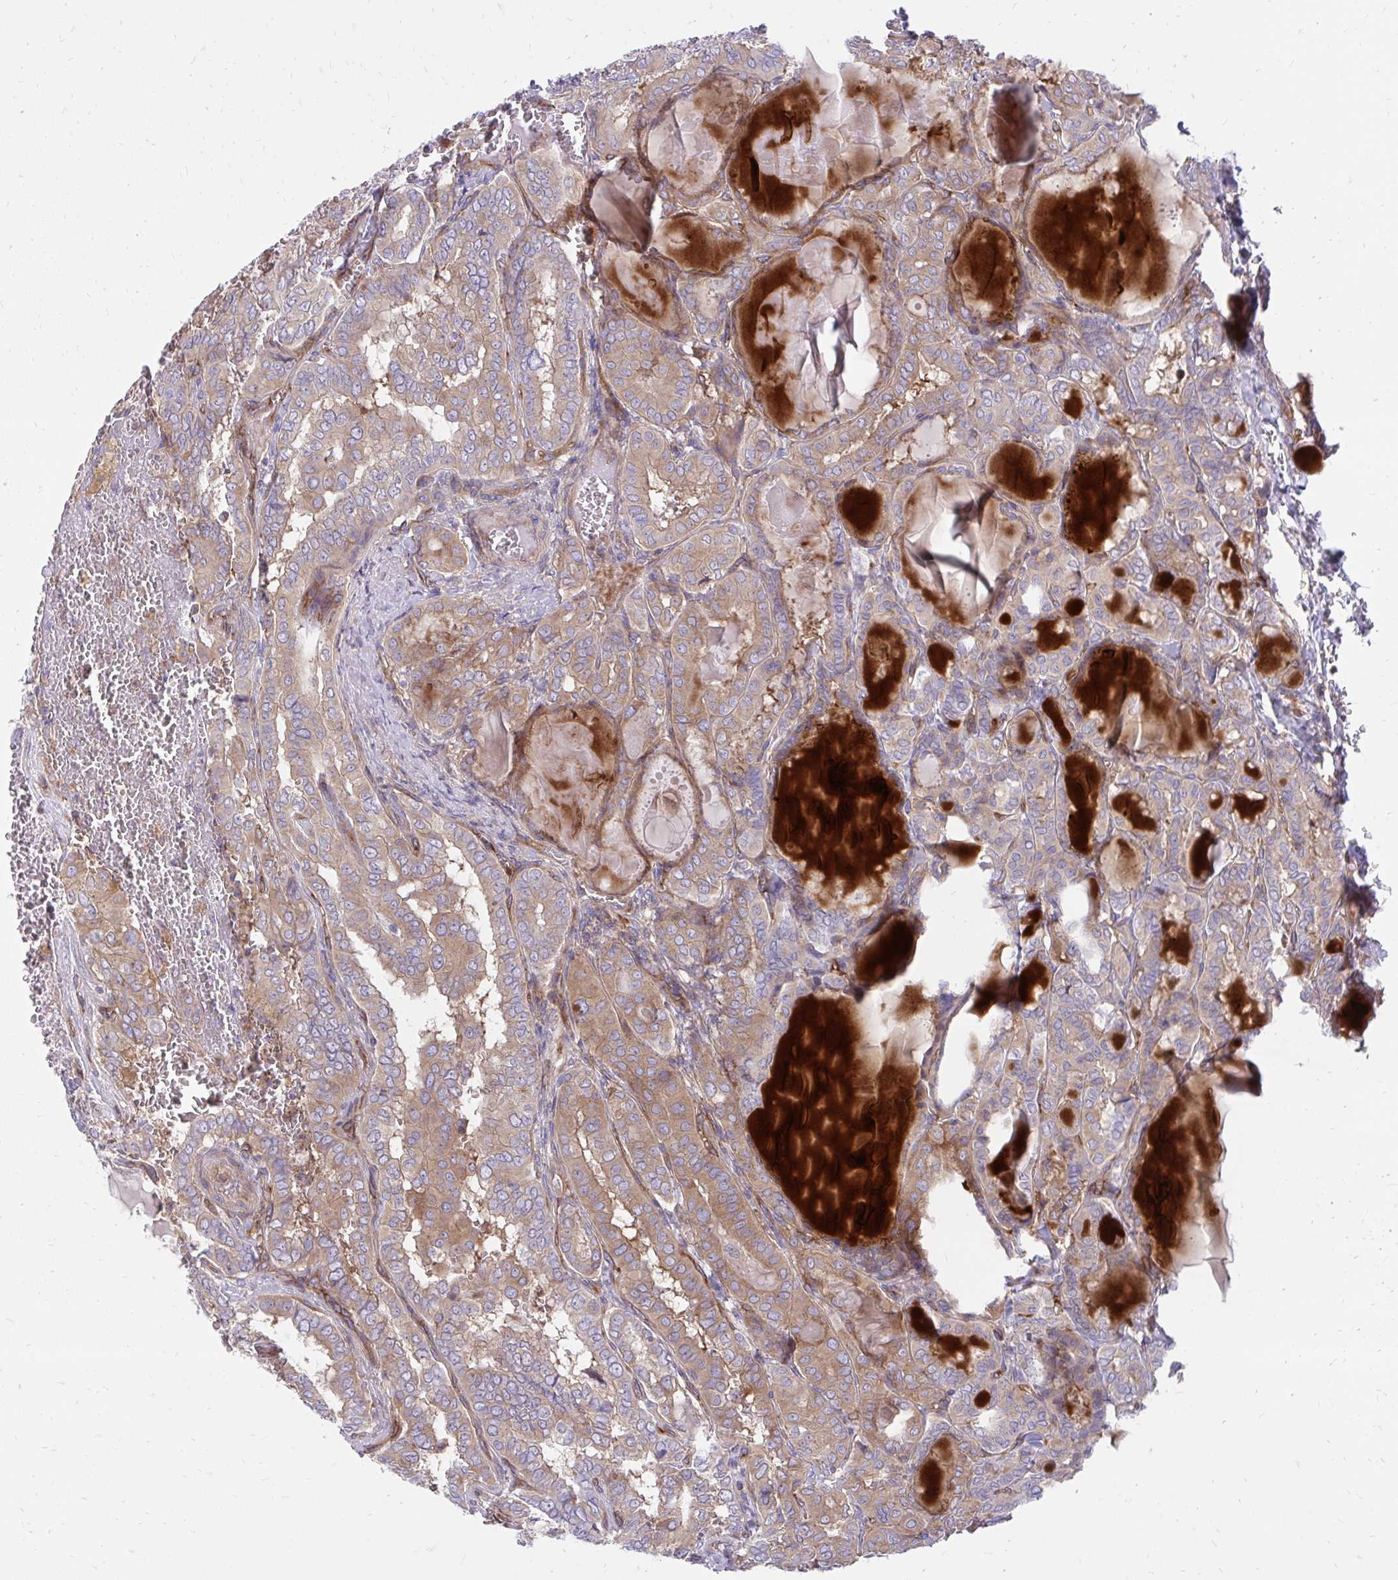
{"staining": {"intensity": "moderate", "quantity": ">75%", "location": "cytoplasmic/membranous"}, "tissue": "thyroid cancer", "cell_type": "Tumor cells", "image_type": "cancer", "snomed": [{"axis": "morphology", "description": "Papillary adenocarcinoma, NOS"}, {"axis": "topography", "description": "Thyroid gland"}], "caption": "Immunohistochemistry (IHC) image of neoplastic tissue: human thyroid cancer stained using IHC shows medium levels of moderate protein expression localized specifically in the cytoplasmic/membranous of tumor cells, appearing as a cytoplasmic/membranous brown color.", "gene": "ASAP1", "patient": {"sex": "female", "age": 46}}